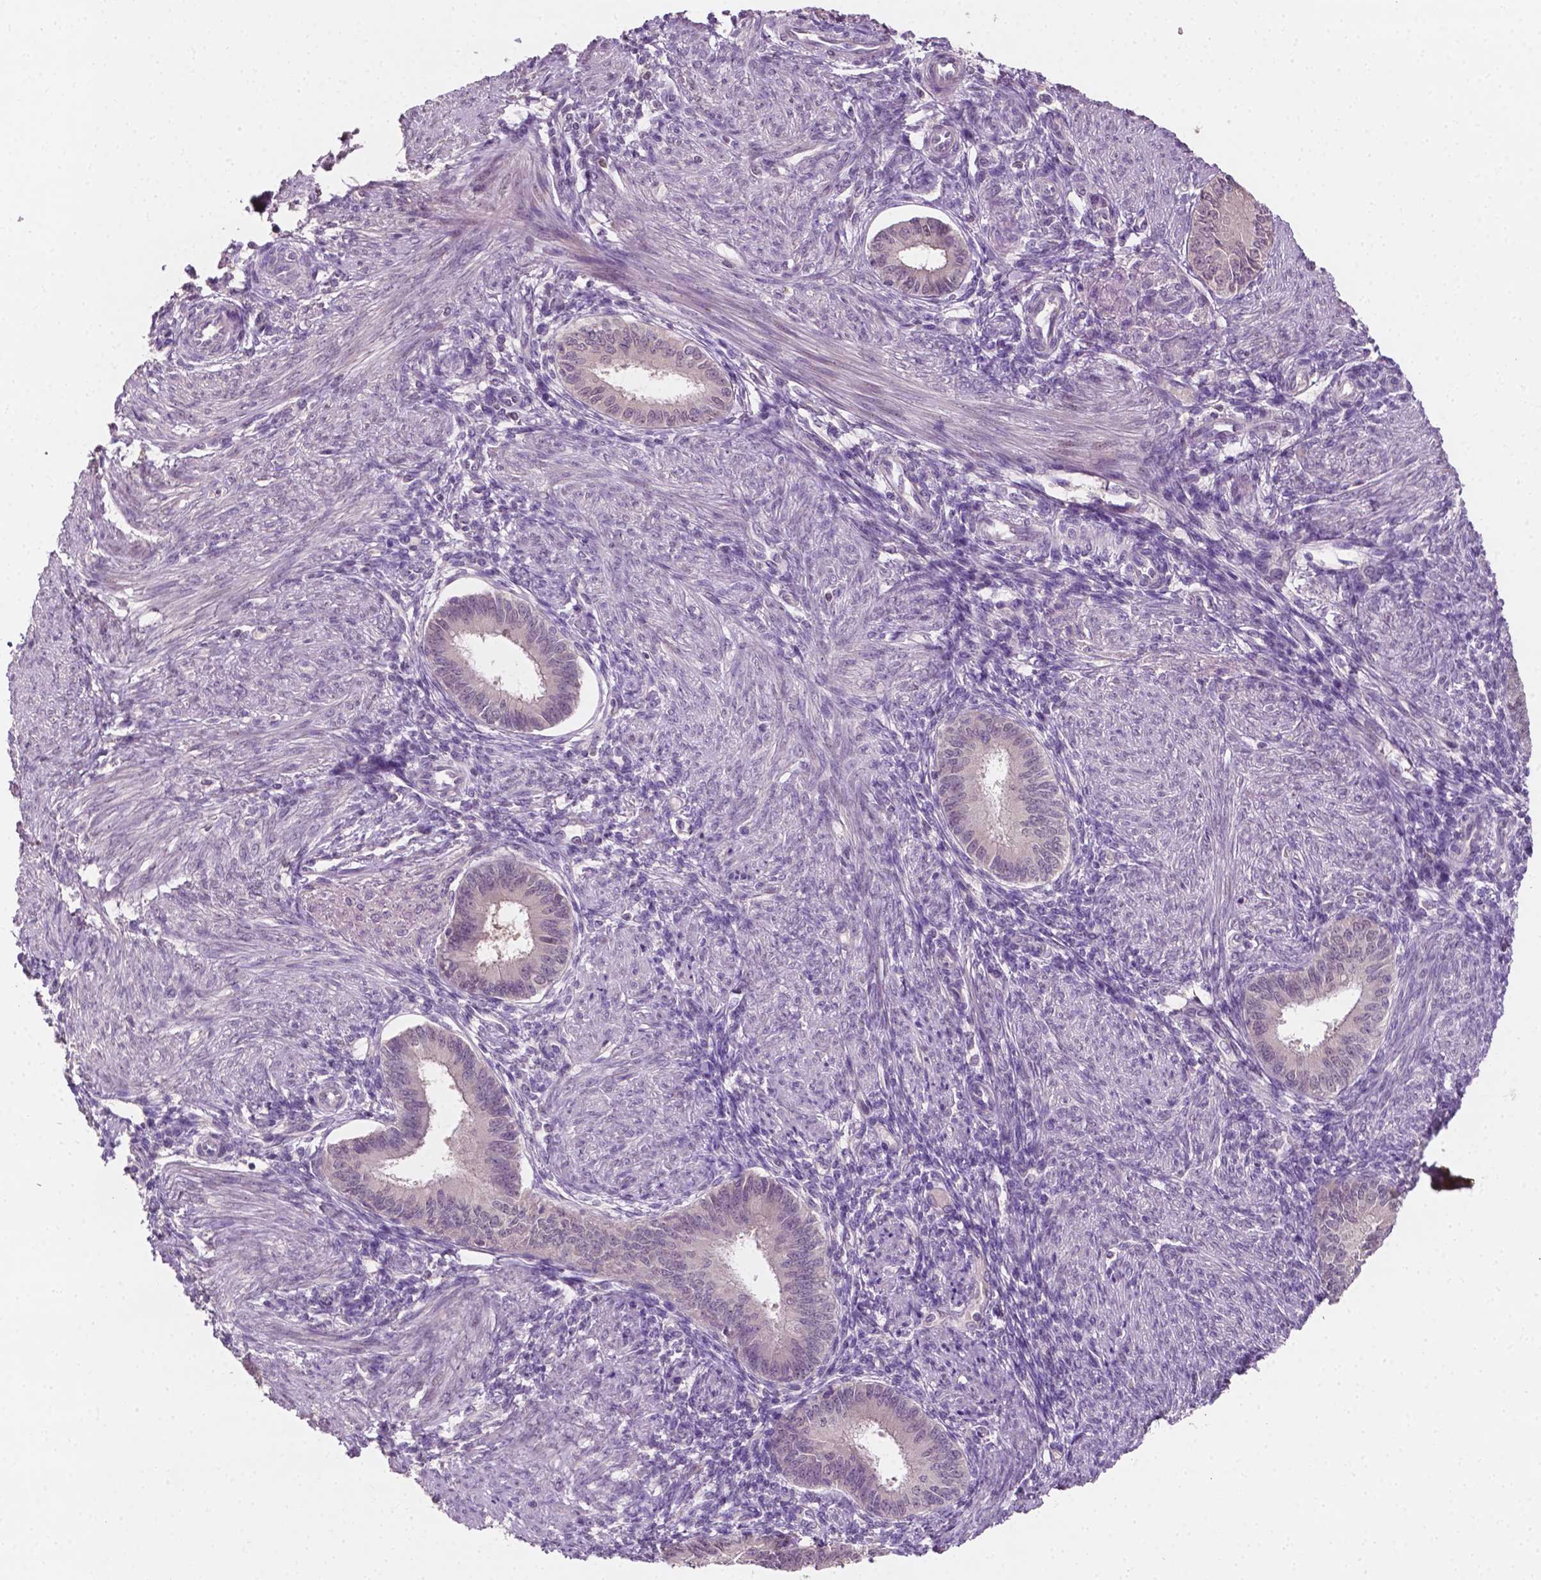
{"staining": {"intensity": "negative", "quantity": "none", "location": "none"}, "tissue": "endometrium", "cell_type": "Cells in endometrial stroma", "image_type": "normal", "snomed": [{"axis": "morphology", "description": "Normal tissue, NOS"}, {"axis": "topography", "description": "Endometrium"}], "caption": "An image of endometrium stained for a protein displays no brown staining in cells in endometrial stroma.", "gene": "MROH6", "patient": {"sex": "female", "age": 39}}